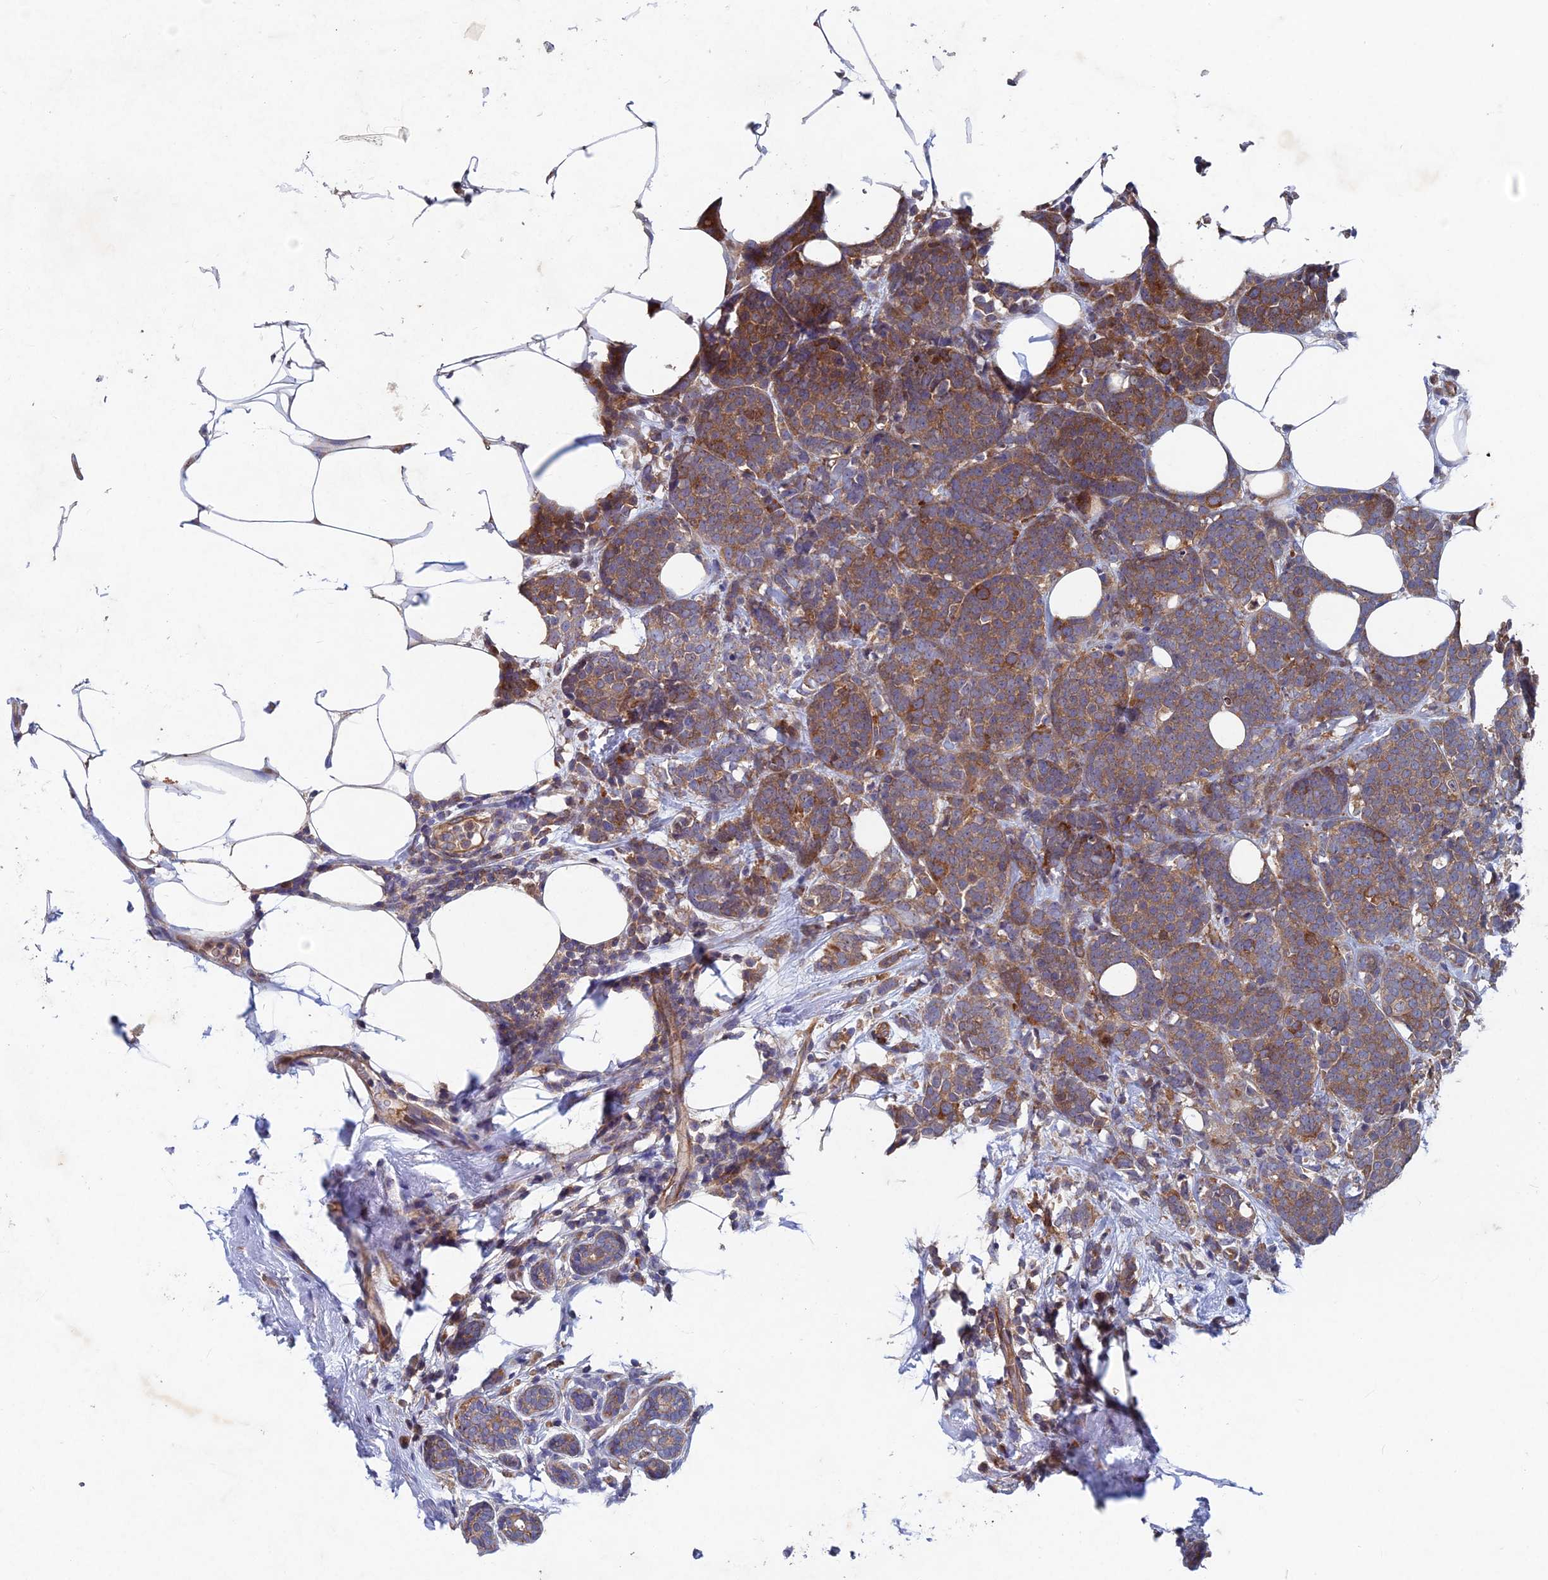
{"staining": {"intensity": "moderate", "quantity": ">75%", "location": "cytoplasmic/membranous"}, "tissue": "breast cancer", "cell_type": "Tumor cells", "image_type": "cancer", "snomed": [{"axis": "morphology", "description": "Lobular carcinoma"}, {"axis": "topography", "description": "Breast"}], "caption": "Immunohistochemical staining of human breast cancer displays medium levels of moderate cytoplasmic/membranous staining in approximately >75% of tumor cells. (brown staining indicates protein expression, while blue staining denotes nuclei).", "gene": "NCAPG", "patient": {"sex": "female", "age": 58}}